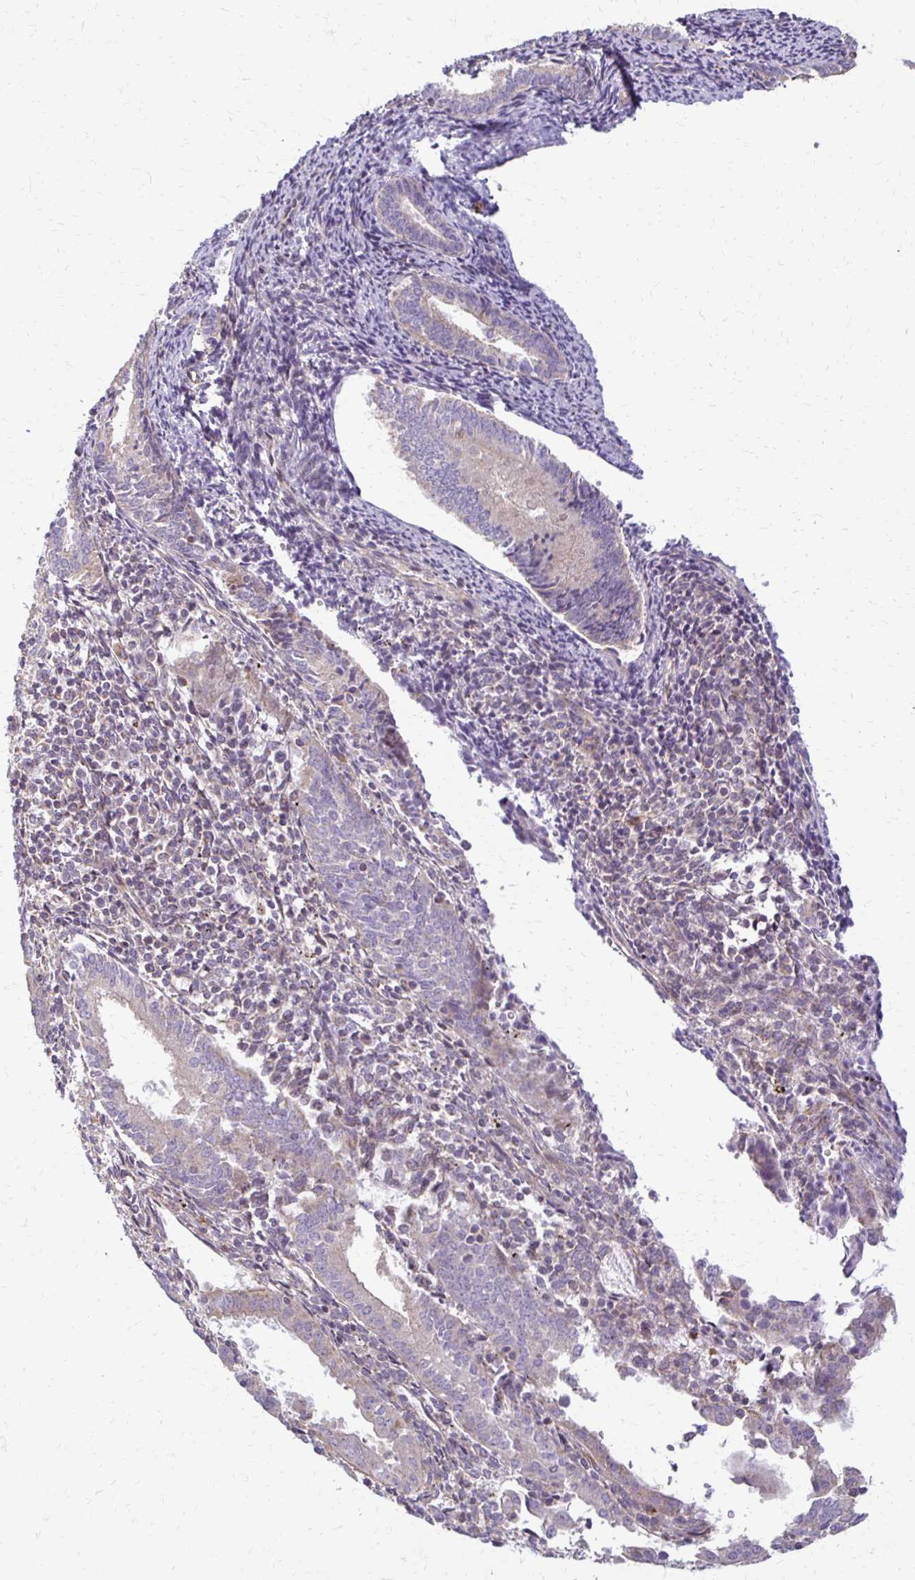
{"staining": {"intensity": "weak", "quantity": "<25%", "location": "cytoplasmic/membranous"}, "tissue": "endometrium", "cell_type": "Cells in endometrial stroma", "image_type": "normal", "snomed": [{"axis": "morphology", "description": "Normal tissue, NOS"}, {"axis": "topography", "description": "Endometrium"}], "caption": "Histopathology image shows no protein positivity in cells in endometrial stroma of benign endometrium.", "gene": "EIF4EBP2", "patient": {"sex": "female", "age": 41}}